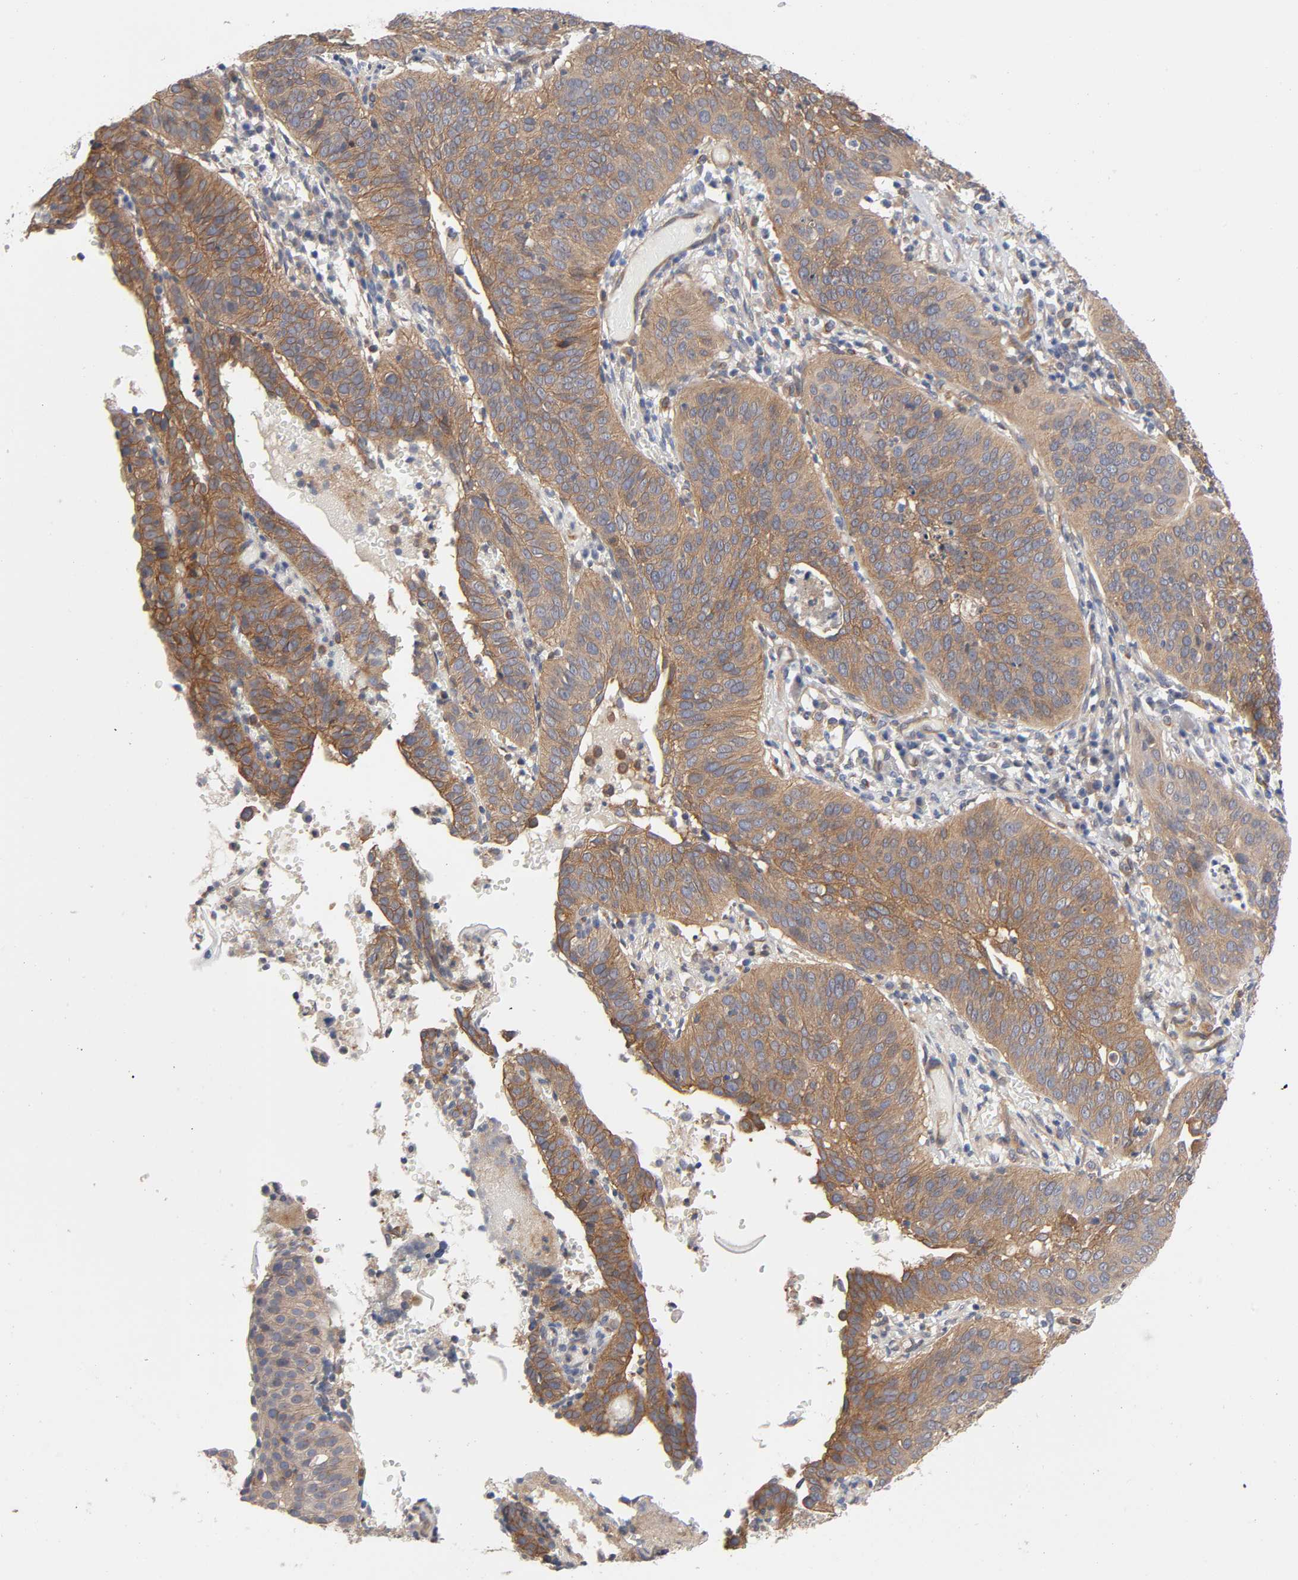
{"staining": {"intensity": "moderate", "quantity": ">75%", "location": "cytoplasmic/membranous"}, "tissue": "cervical cancer", "cell_type": "Tumor cells", "image_type": "cancer", "snomed": [{"axis": "morphology", "description": "Squamous cell carcinoma, NOS"}, {"axis": "topography", "description": "Cervix"}], "caption": "Tumor cells show medium levels of moderate cytoplasmic/membranous staining in approximately >75% of cells in cervical squamous cell carcinoma.", "gene": "RAB13", "patient": {"sex": "female", "age": 39}}